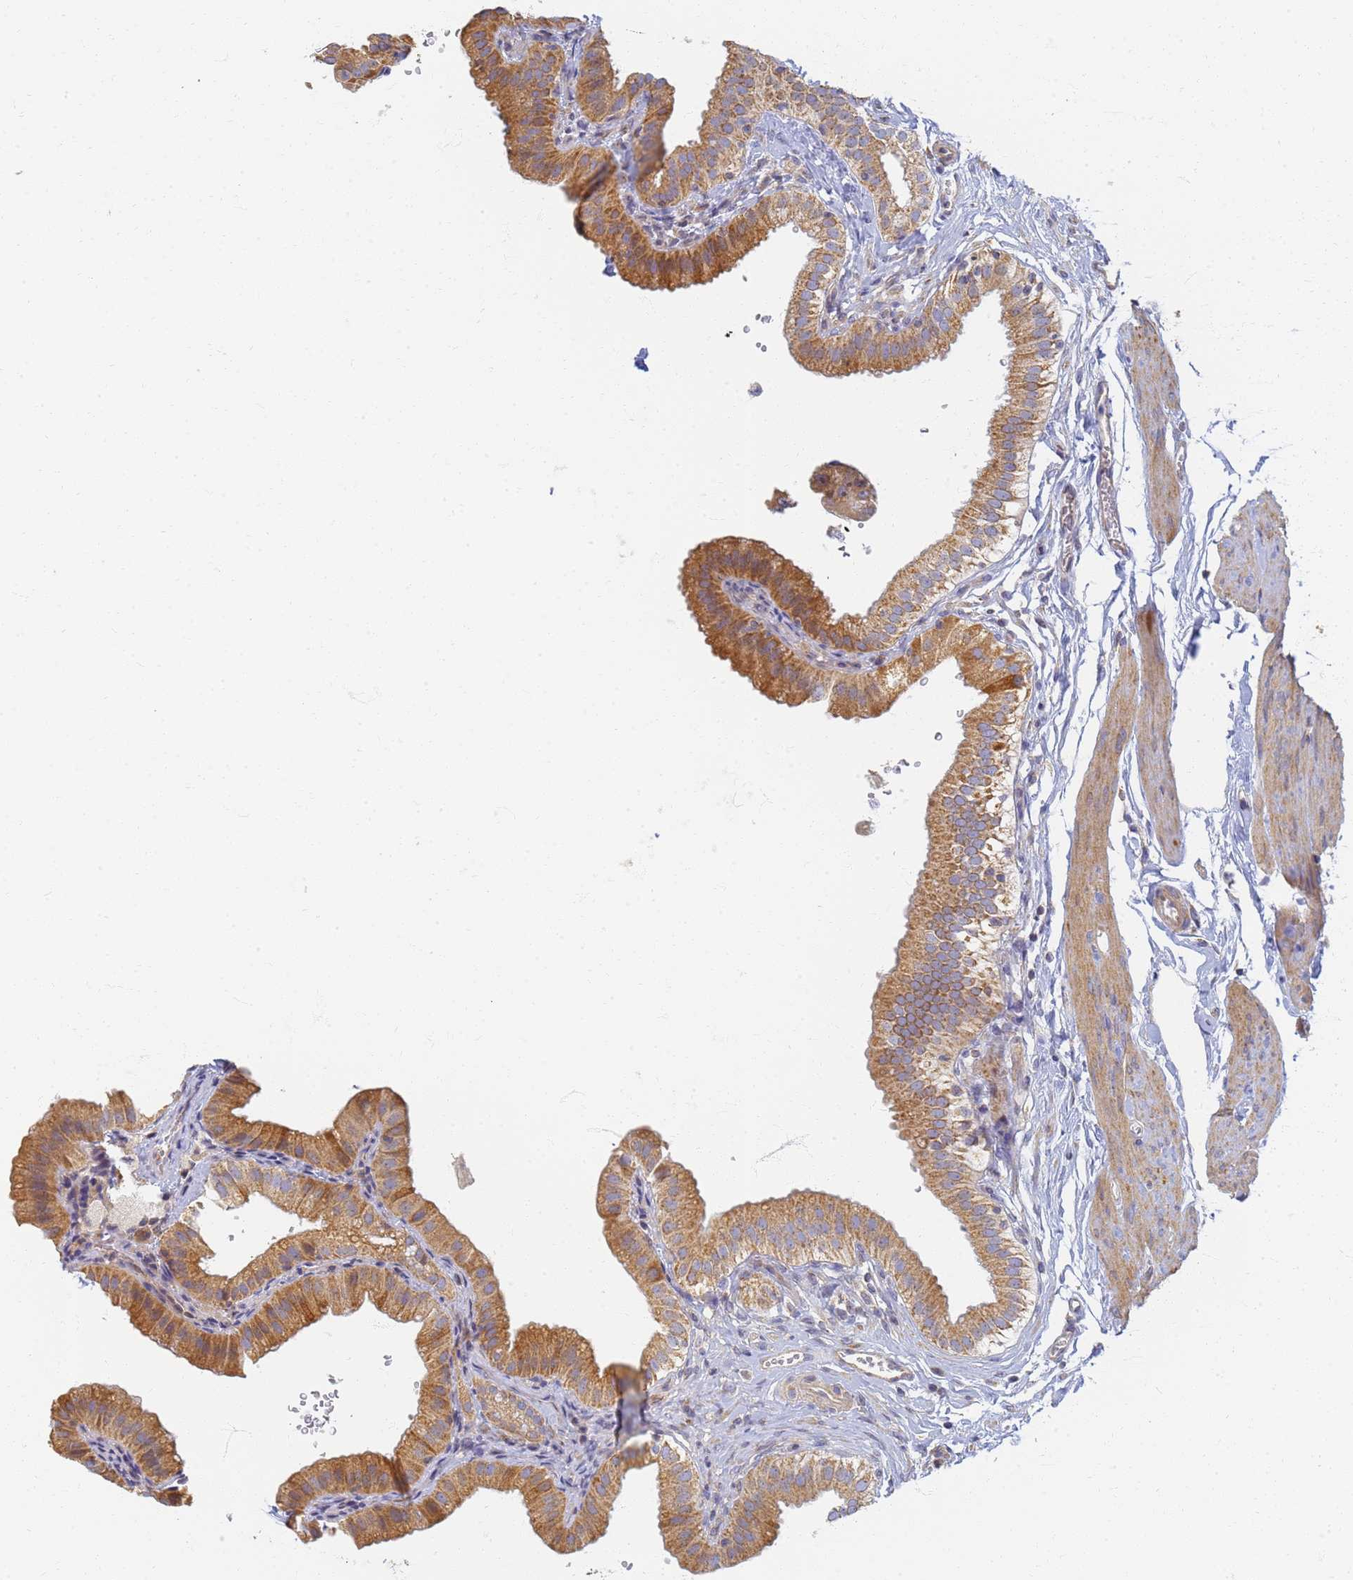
{"staining": {"intensity": "weak", "quantity": ">75%", "location": "cytoplasmic/membranous"}, "tissue": "gallbladder", "cell_type": "Glandular cells", "image_type": "normal", "snomed": [{"axis": "morphology", "description": "Normal tissue, NOS"}, {"axis": "topography", "description": "Gallbladder"}], "caption": "This histopathology image displays normal gallbladder stained with immunohistochemistry to label a protein in brown. The cytoplasmic/membranous of glandular cells show weak positivity for the protein. Nuclei are counter-stained blue.", "gene": "UTP23", "patient": {"sex": "female", "age": 61}}